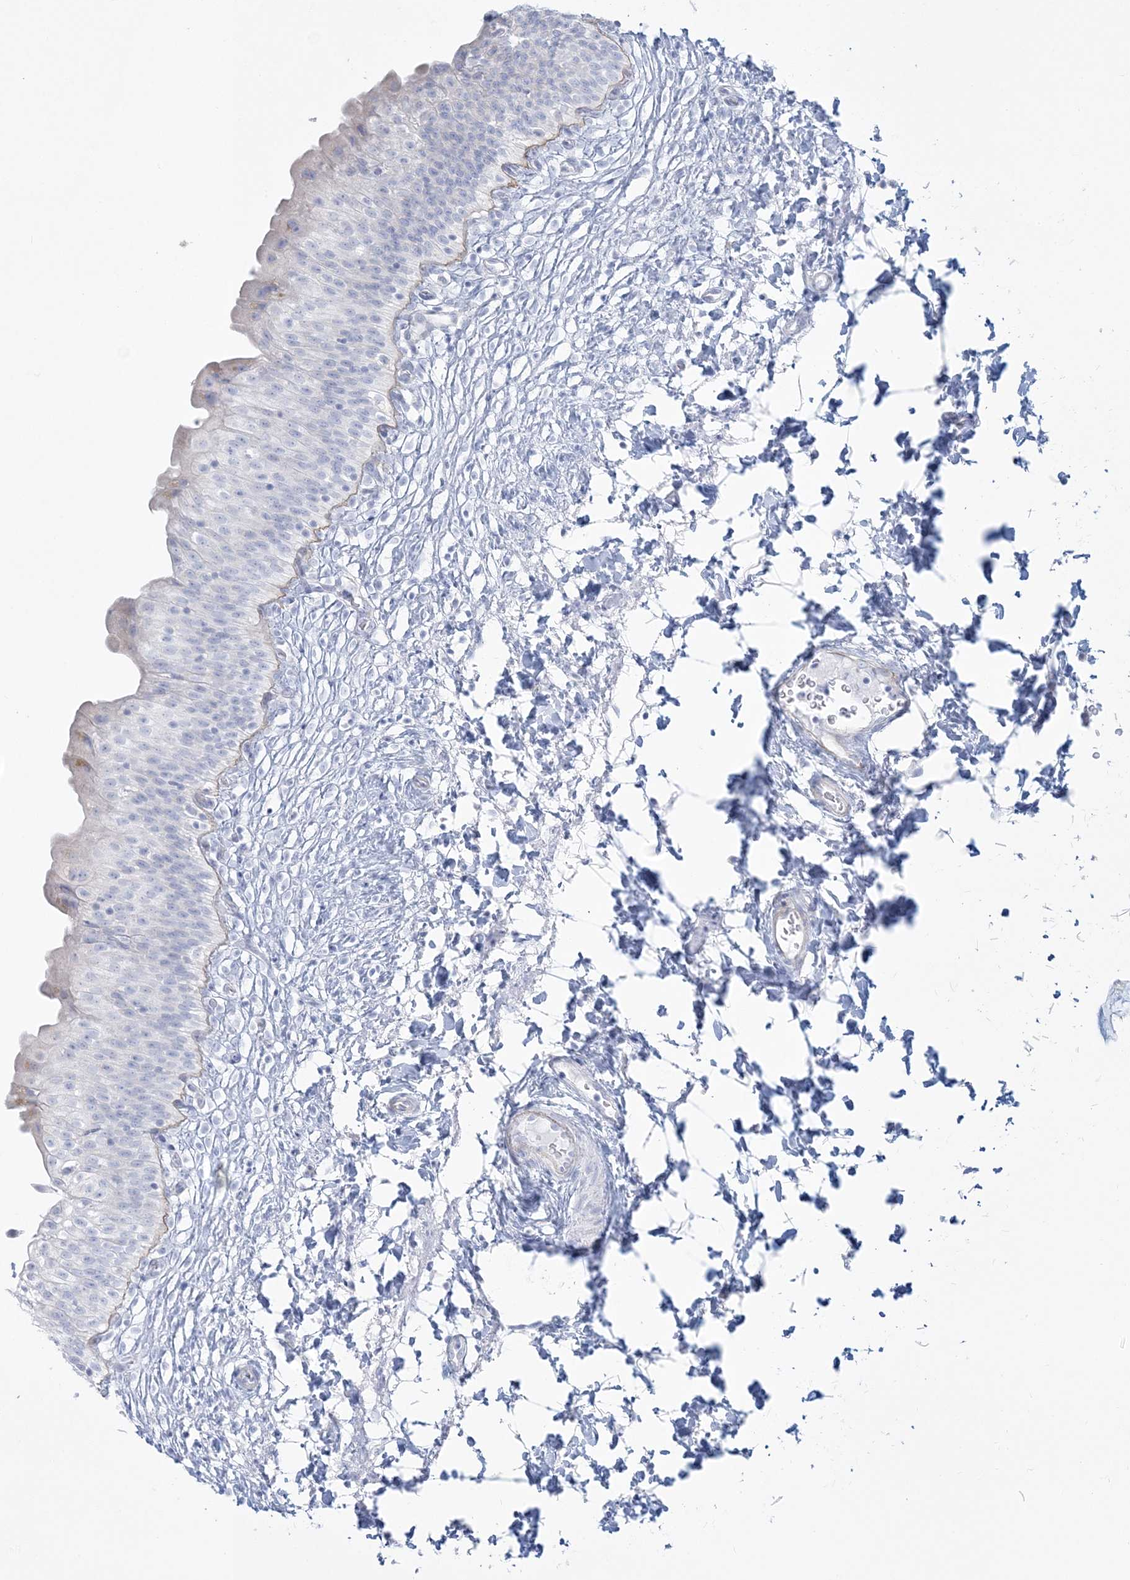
{"staining": {"intensity": "negative", "quantity": "none", "location": "none"}, "tissue": "urinary bladder", "cell_type": "Urothelial cells", "image_type": "normal", "snomed": [{"axis": "morphology", "description": "Normal tissue, NOS"}, {"axis": "topography", "description": "Urinary bladder"}], "caption": "Protein analysis of normal urinary bladder displays no significant expression in urothelial cells. The staining was performed using DAB (3,3'-diaminobenzidine) to visualize the protein expression in brown, while the nuclei were stained in blue with hematoxylin (Magnification: 20x).", "gene": "ADGB", "patient": {"sex": "male", "age": 55}}